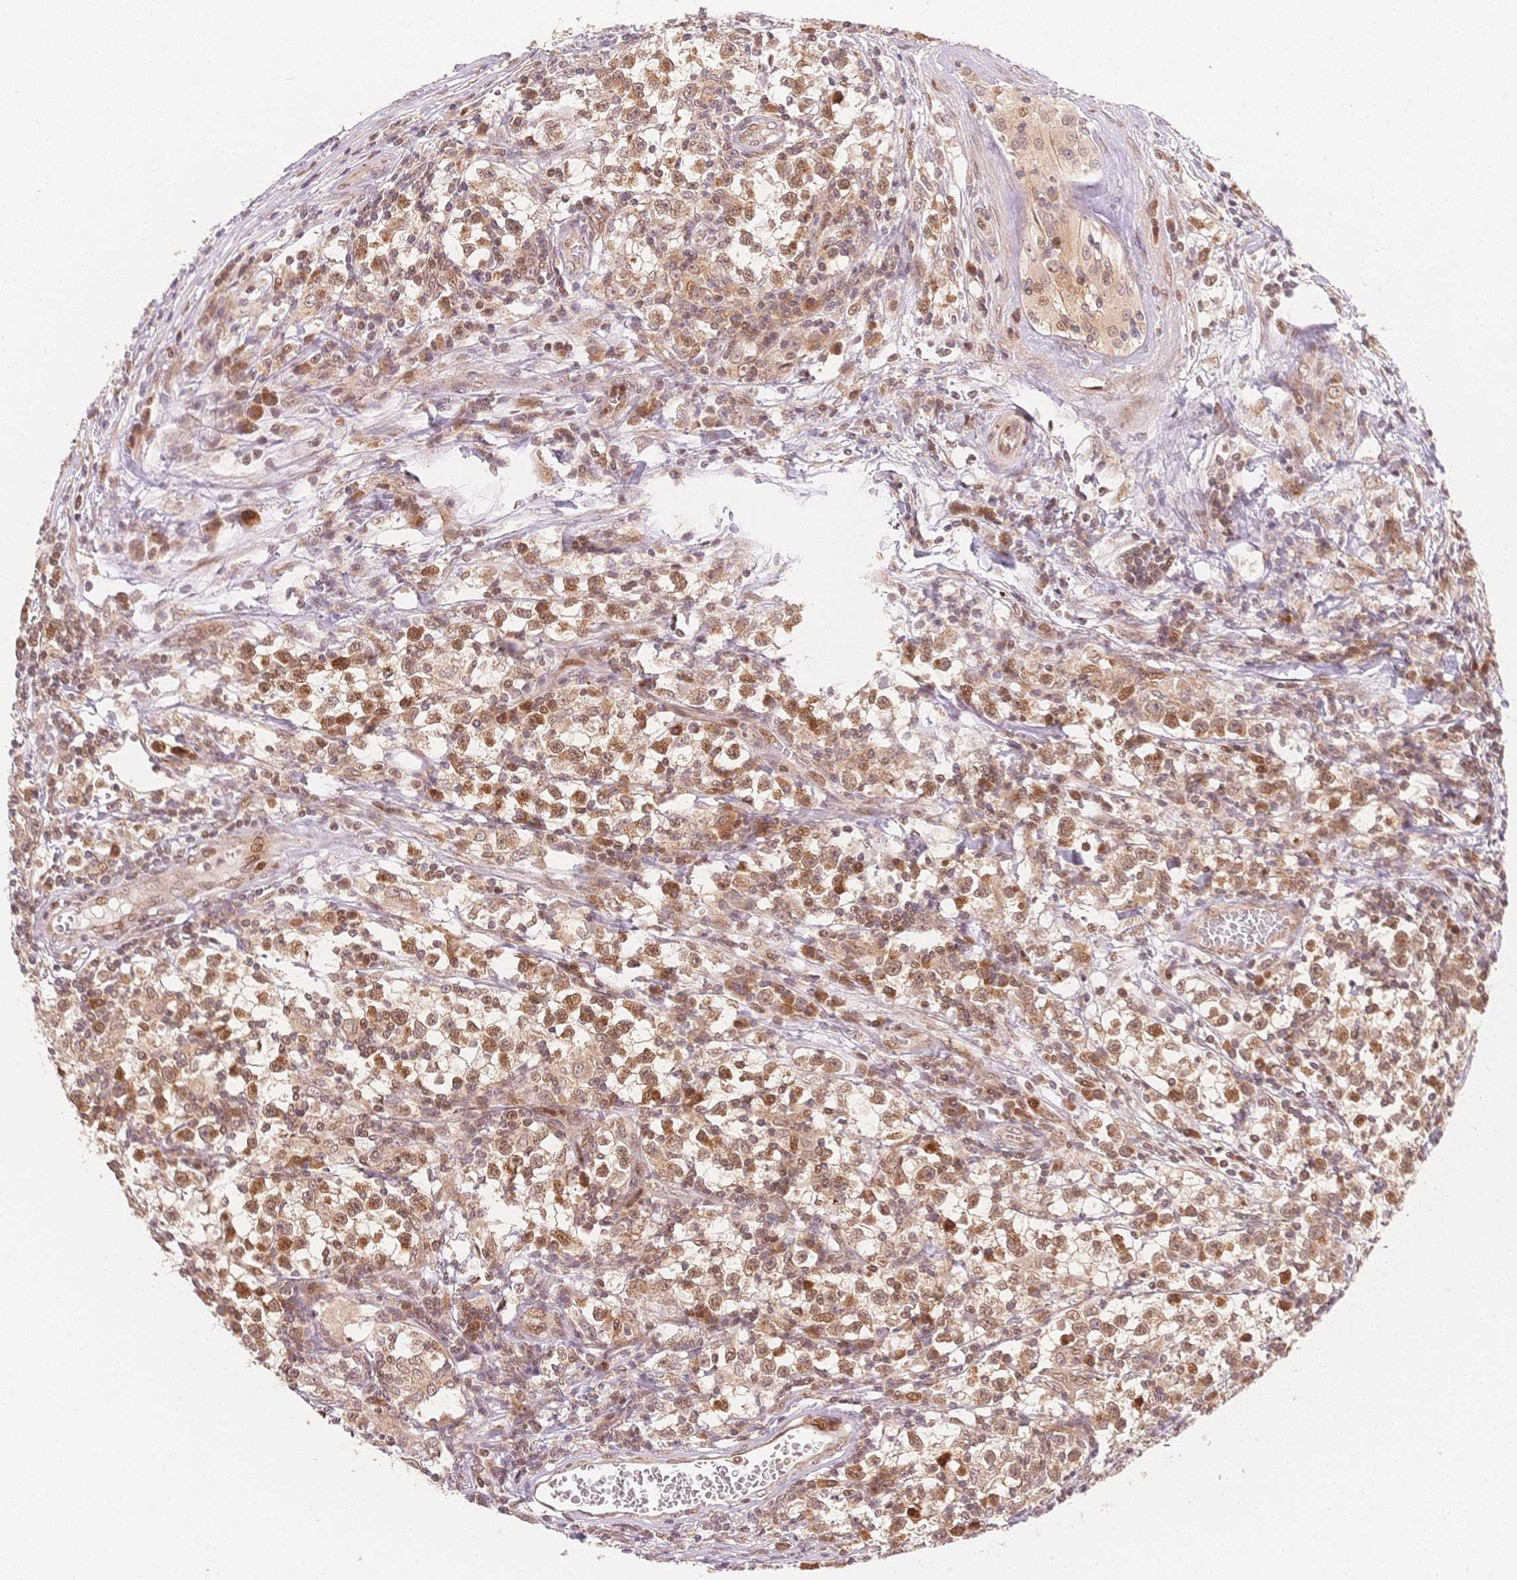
{"staining": {"intensity": "moderate", "quantity": ">75%", "location": "nuclear"}, "tissue": "testis cancer", "cell_type": "Tumor cells", "image_type": "cancer", "snomed": [{"axis": "morphology", "description": "Seminoma, NOS"}, {"axis": "topography", "description": "Testis"}], "caption": "Immunohistochemical staining of testis cancer (seminoma) exhibits medium levels of moderate nuclear protein staining in approximately >75% of tumor cells.", "gene": "STK39", "patient": {"sex": "male", "age": 31}}